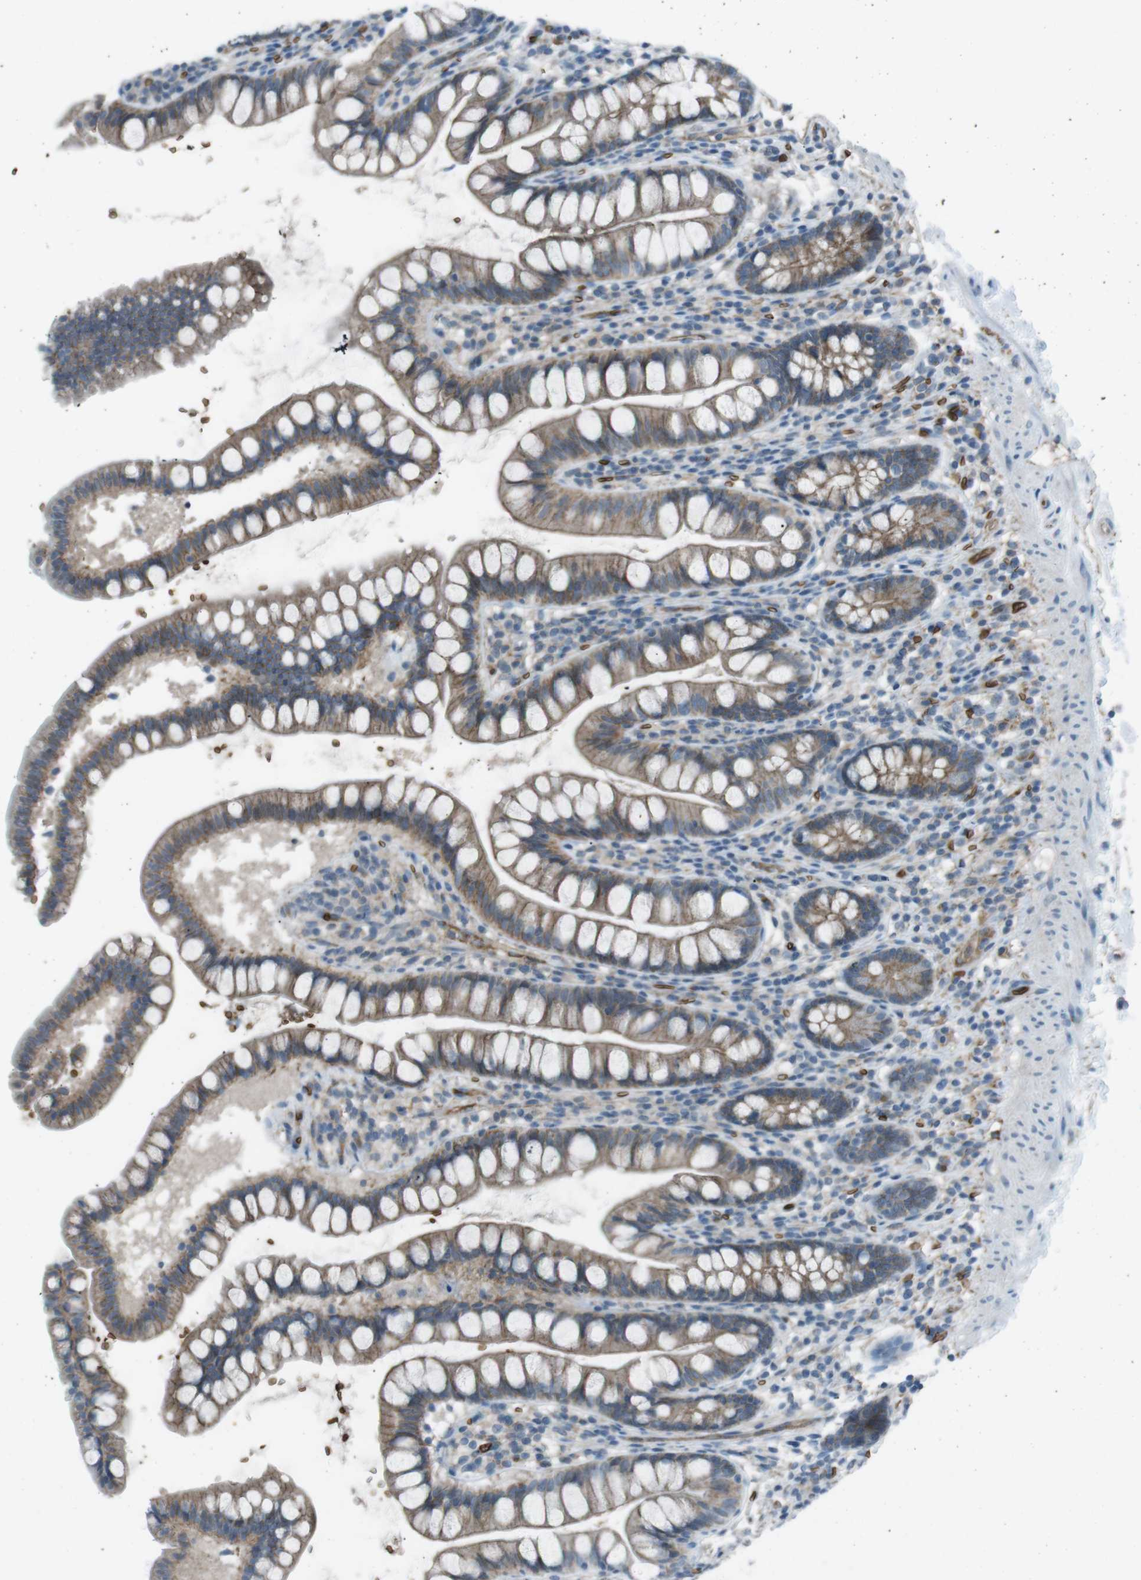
{"staining": {"intensity": "weak", "quantity": ">75%", "location": "cytoplasmic/membranous"}, "tissue": "small intestine", "cell_type": "Glandular cells", "image_type": "normal", "snomed": [{"axis": "morphology", "description": "Normal tissue, NOS"}, {"axis": "topography", "description": "Small intestine"}], "caption": "This histopathology image demonstrates unremarkable small intestine stained with immunohistochemistry to label a protein in brown. The cytoplasmic/membranous of glandular cells show weak positivity for the protein. Nuclei are counter-stained blue.", "gene": "SPTA1", "patient": {"sex": "female", "age": 84}}